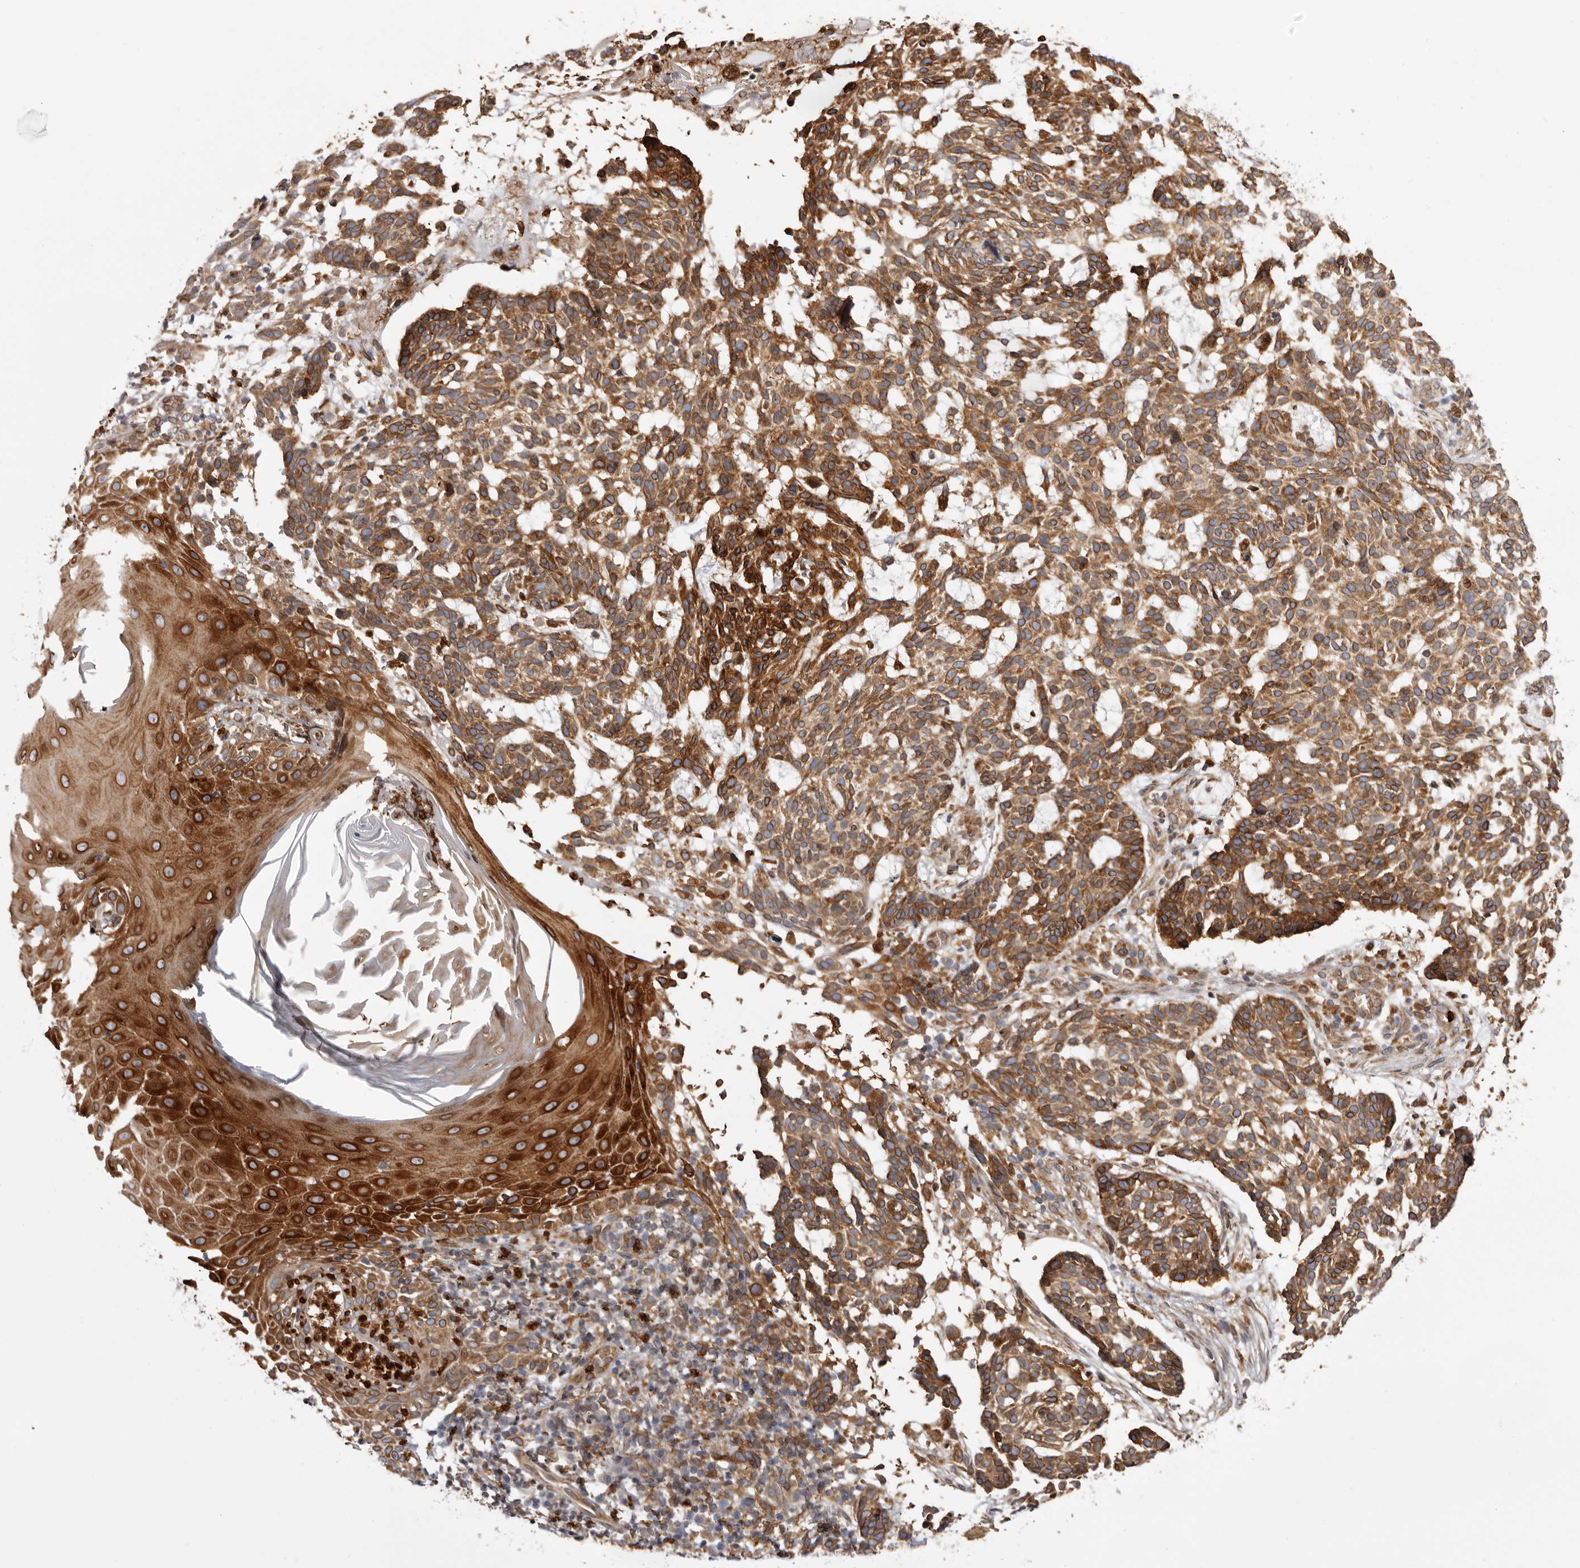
{"staining": {"intensity": "strong", "quantity": ">75%", "location": "cytoplasmic/membranous"}, "tissue": "skin cancer", "cell_type": "Tumor cells", "image_type": "cancer", "snomed": [{"axis": "morphology", "description": "Basal cell carcinoma"}, {"axis": "topography", "description": "Skin"}], "caption": "Immunohistochemical staining of human skin cancer (basal cell carcinoma) shows high levels of strong cytoplasmic/membranous expression in about >75% of tumor cells.", "gene": "C4orf3", "patient": {"sex": "male", "age": 85}}